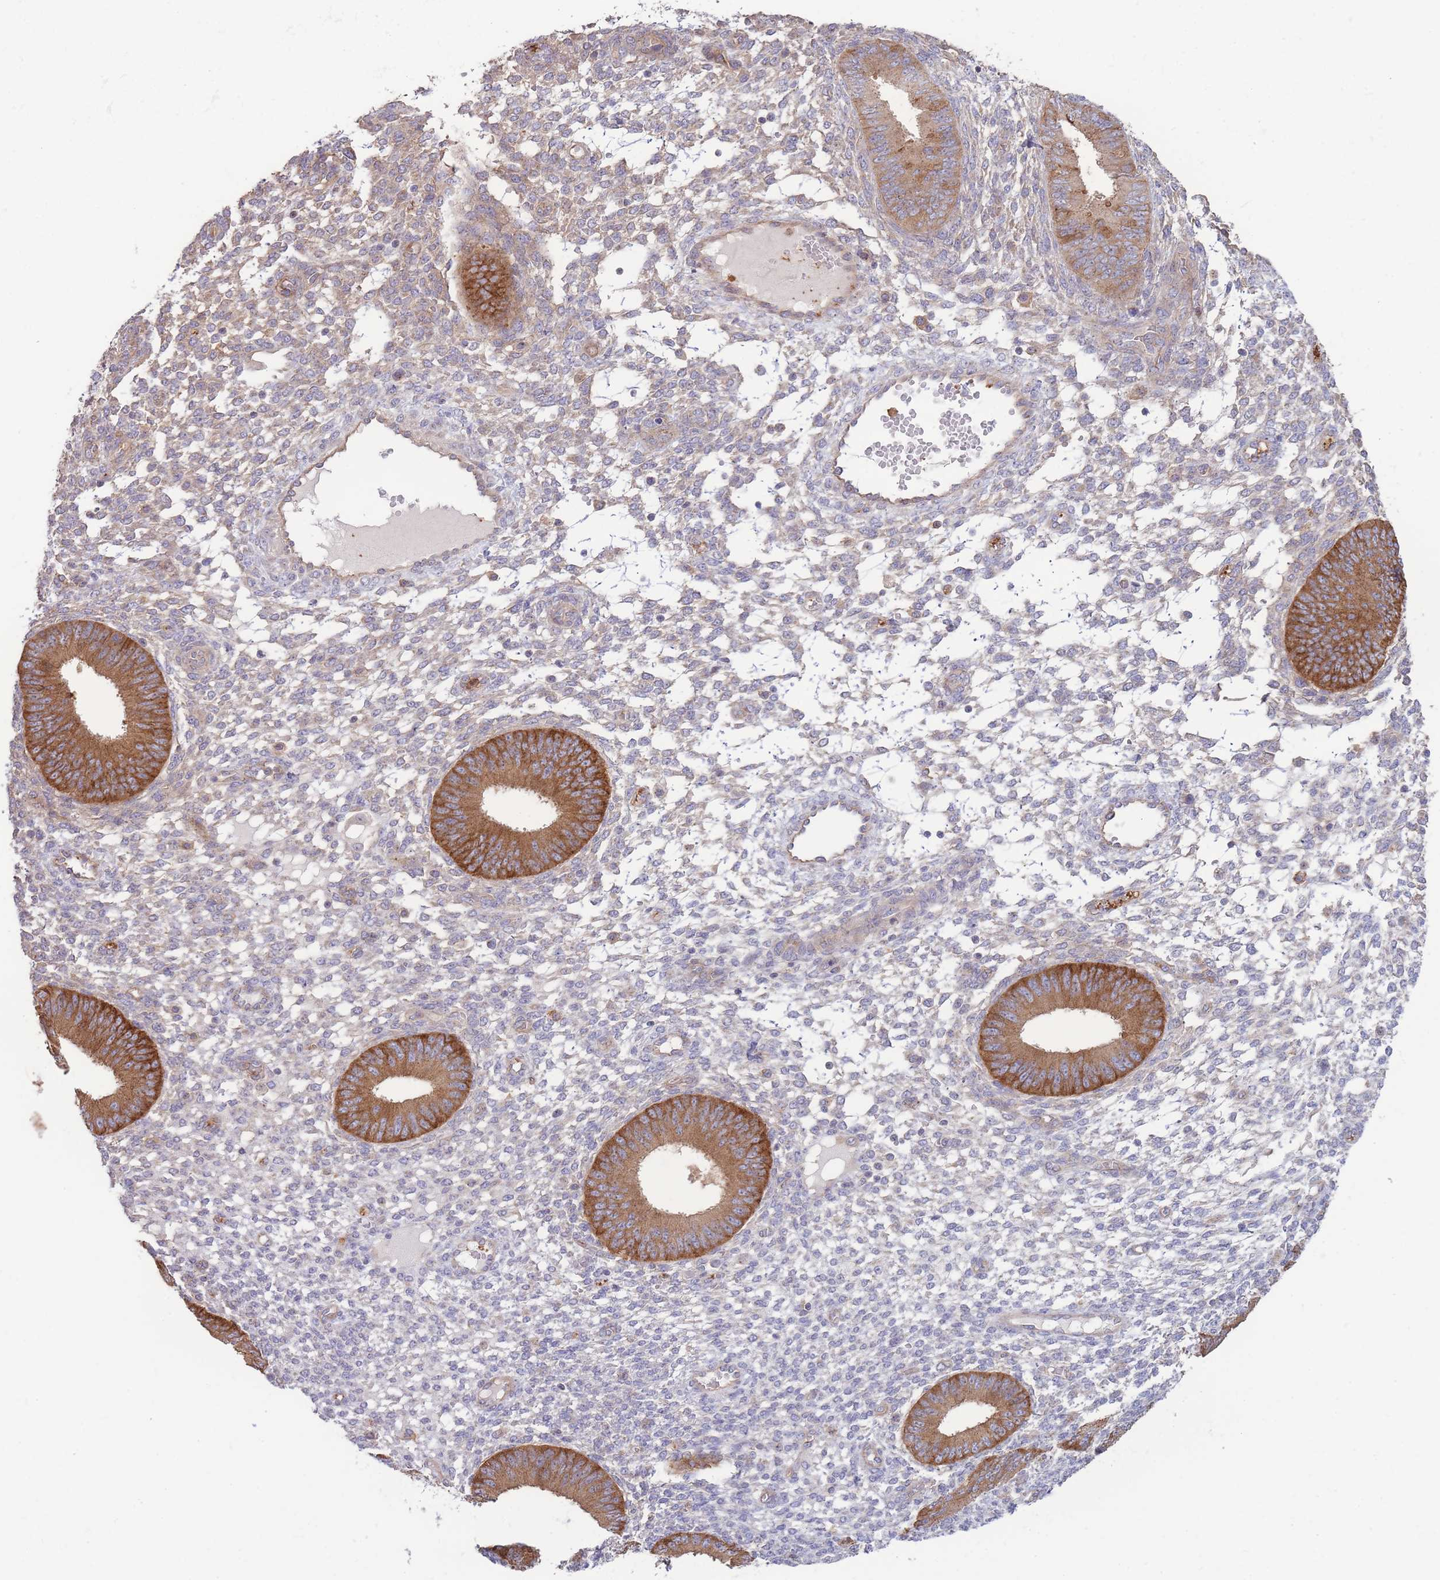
{"staining": {"intensity": "weak", "quantity": "25%-75%", "location": "cytoplasmic/membranous"}, "tissue": "endometrium", "cell_type": "Cells in endometrial stroma", "image_type": "normal", "snomed": [{"axis": "morphology", "description": "Normal tissue, NOS"}, {"axis": "topography", "description": "Endometrium"}], "caption": "A low amount of weak cytoplasmic/membranous staining is appreciated in approximately 25%-75% of cells in endometrial stroma in normal endometrium.", "gene": "STEAP3", "patient": {"sex": "female", "age": 49}}